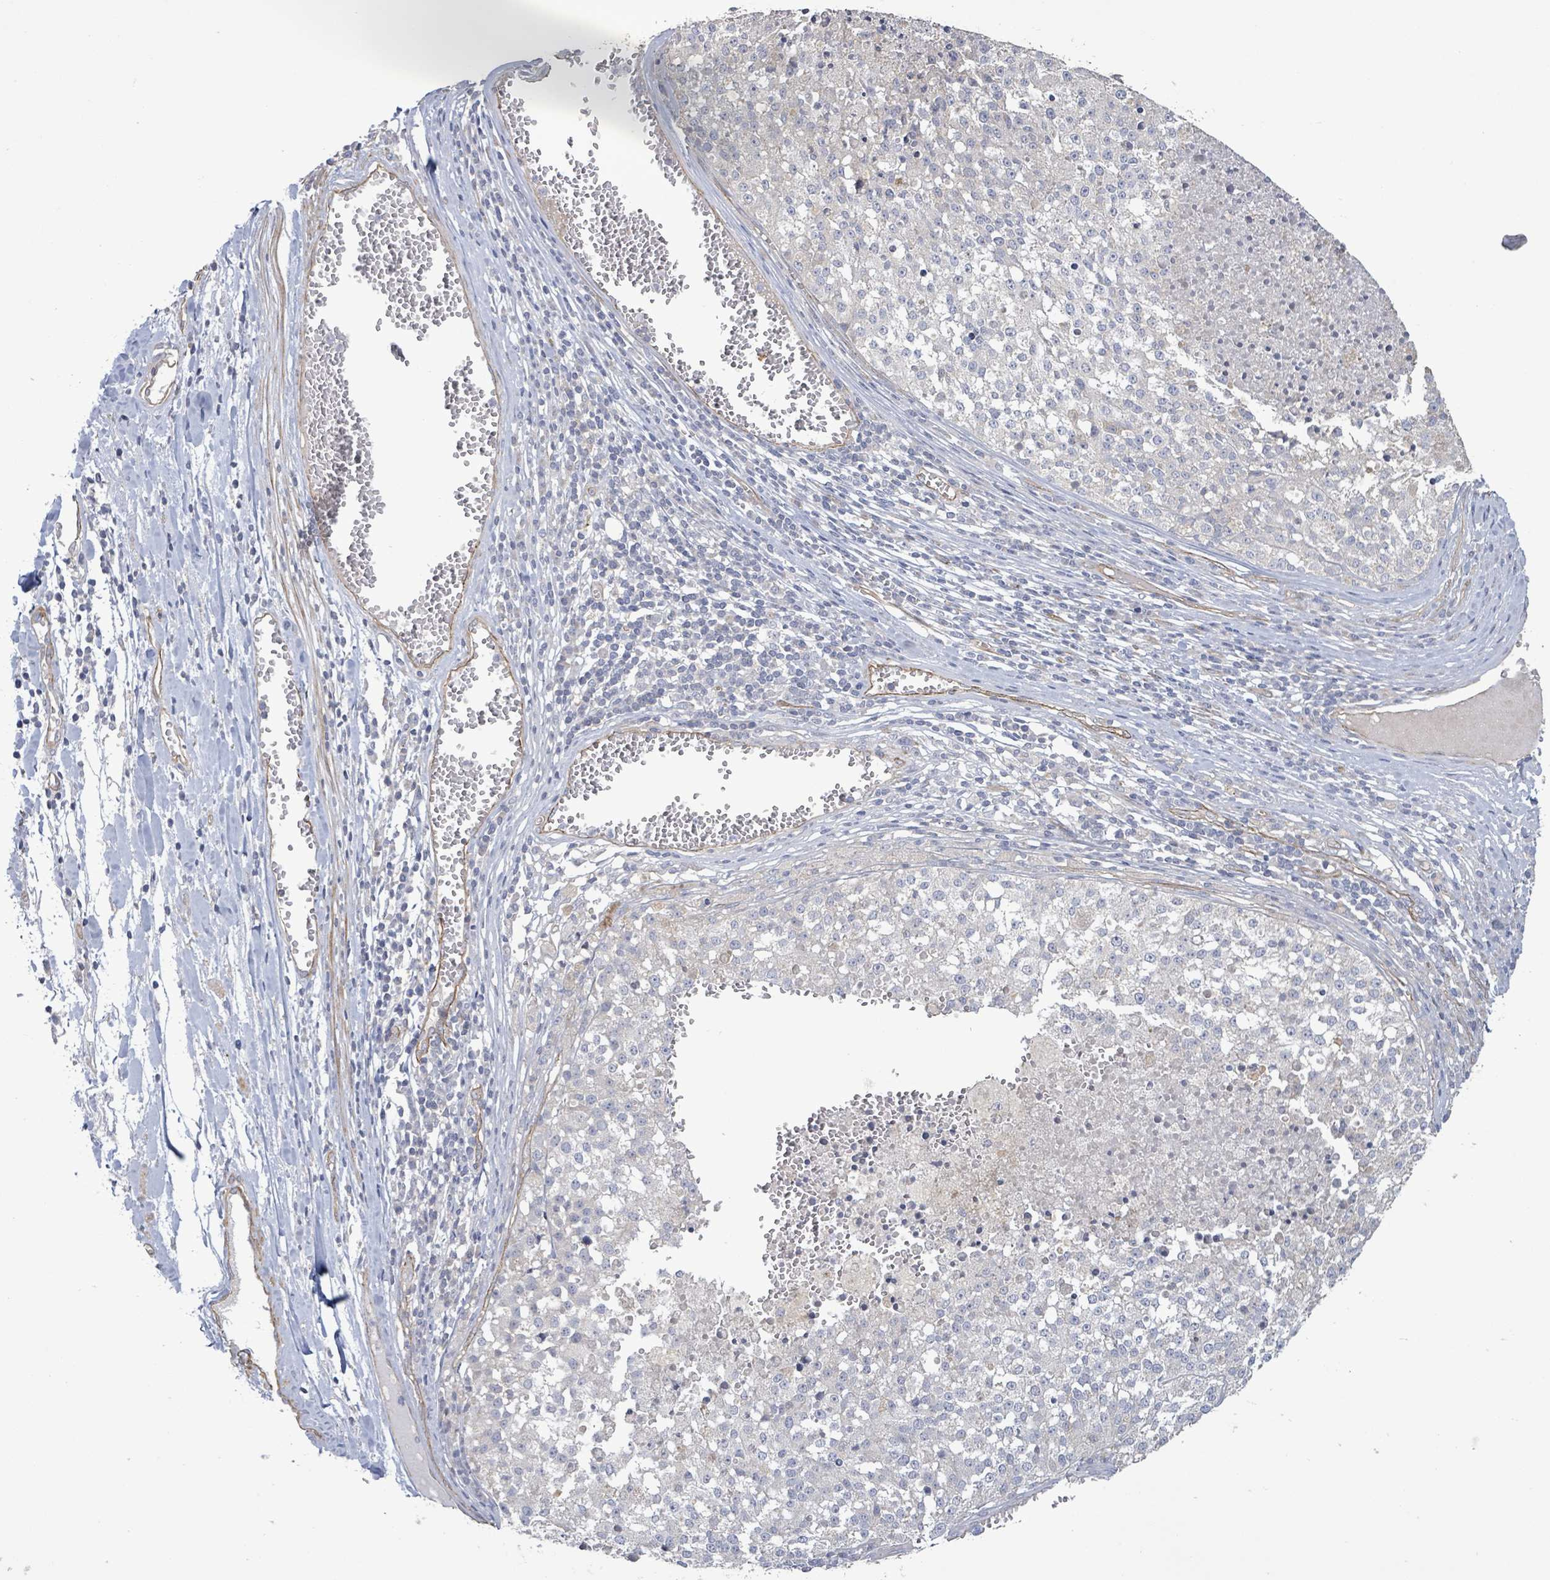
{"staining": {"intensity": "negative", "quantity": "none", "location": "none"}, "tissue": "melanoma", "cell_type": "Tumor cells", "image_type": "cancer", "snomed": [{"axis": "morphology", "description": "Malignant melanoma, NOS"}, {"axis": "topography", "description": "Skin"}], "caption": "Image shows no significant protein expression in tumor cells of malignant melanoma. Brightfield microscopy of immunohistochemistry stained with DAB (3,3'-diaminobenzidine) (brown) and hematoxylin (blue), captured at high magnification.", "gene": "KANK3", "patient": {"sex": "female", "age": 64}}